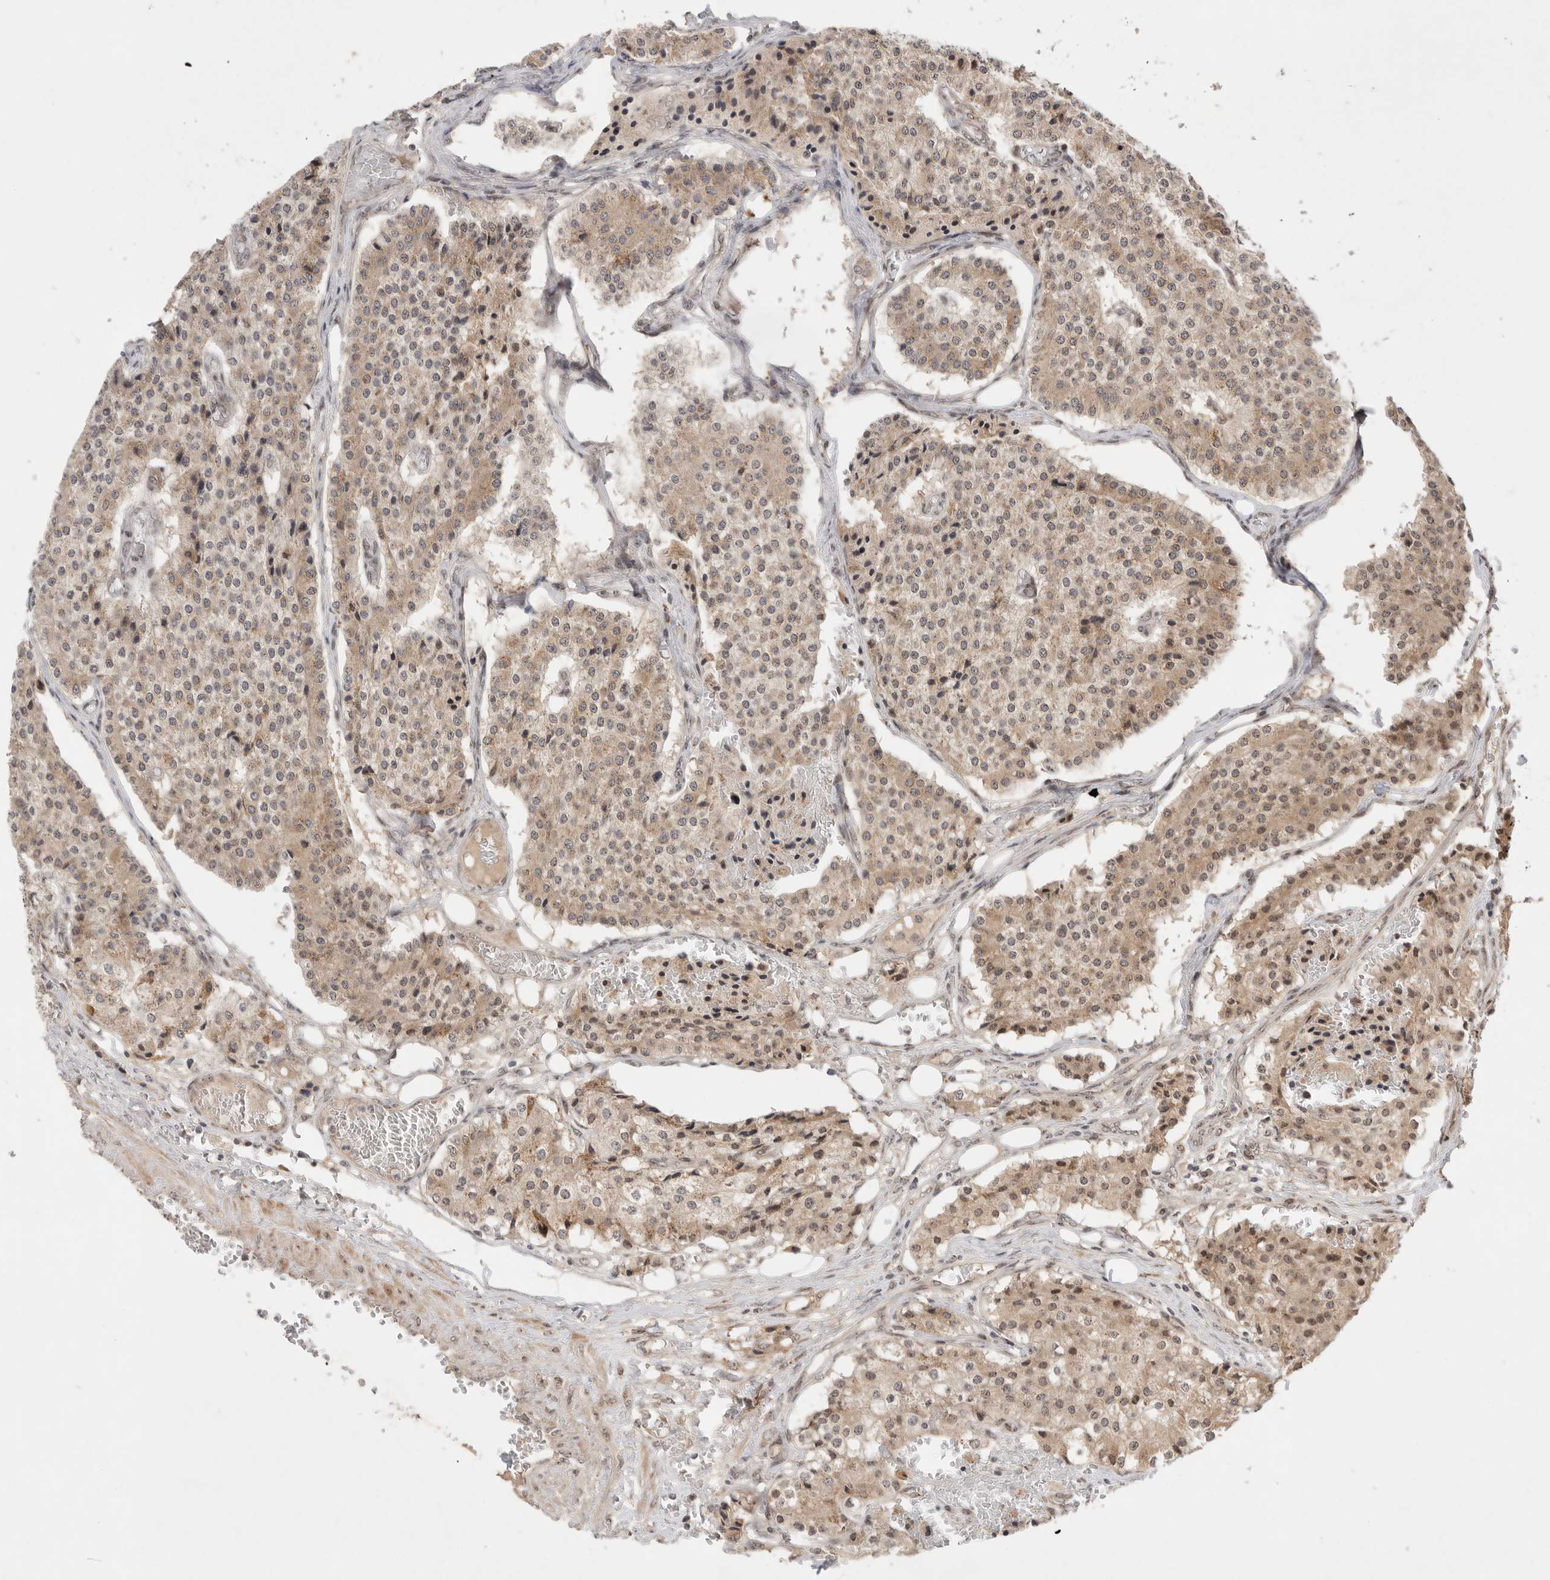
{"staining": {"intensity": "weak", "quantity": "25%-75%", "location": "cytoplasmic/membranous"}, "tissue": "carcinoid", "cell_type": "Tumor cells", "image_type": "cancer", "snomed": [{"axis": "morphology", "description": "Carcinoid, malignant, NOS"}, {"axis": "topography", "description": "Colon"}], "caption": "Tumor cells reveal low levels of weak cytoplasmic/membranous positivity in approximately 25%-75% of cells in carcinoid (malignant).", "gene": "LEMD3", "patient": {"sex": "female", "age": 52}}